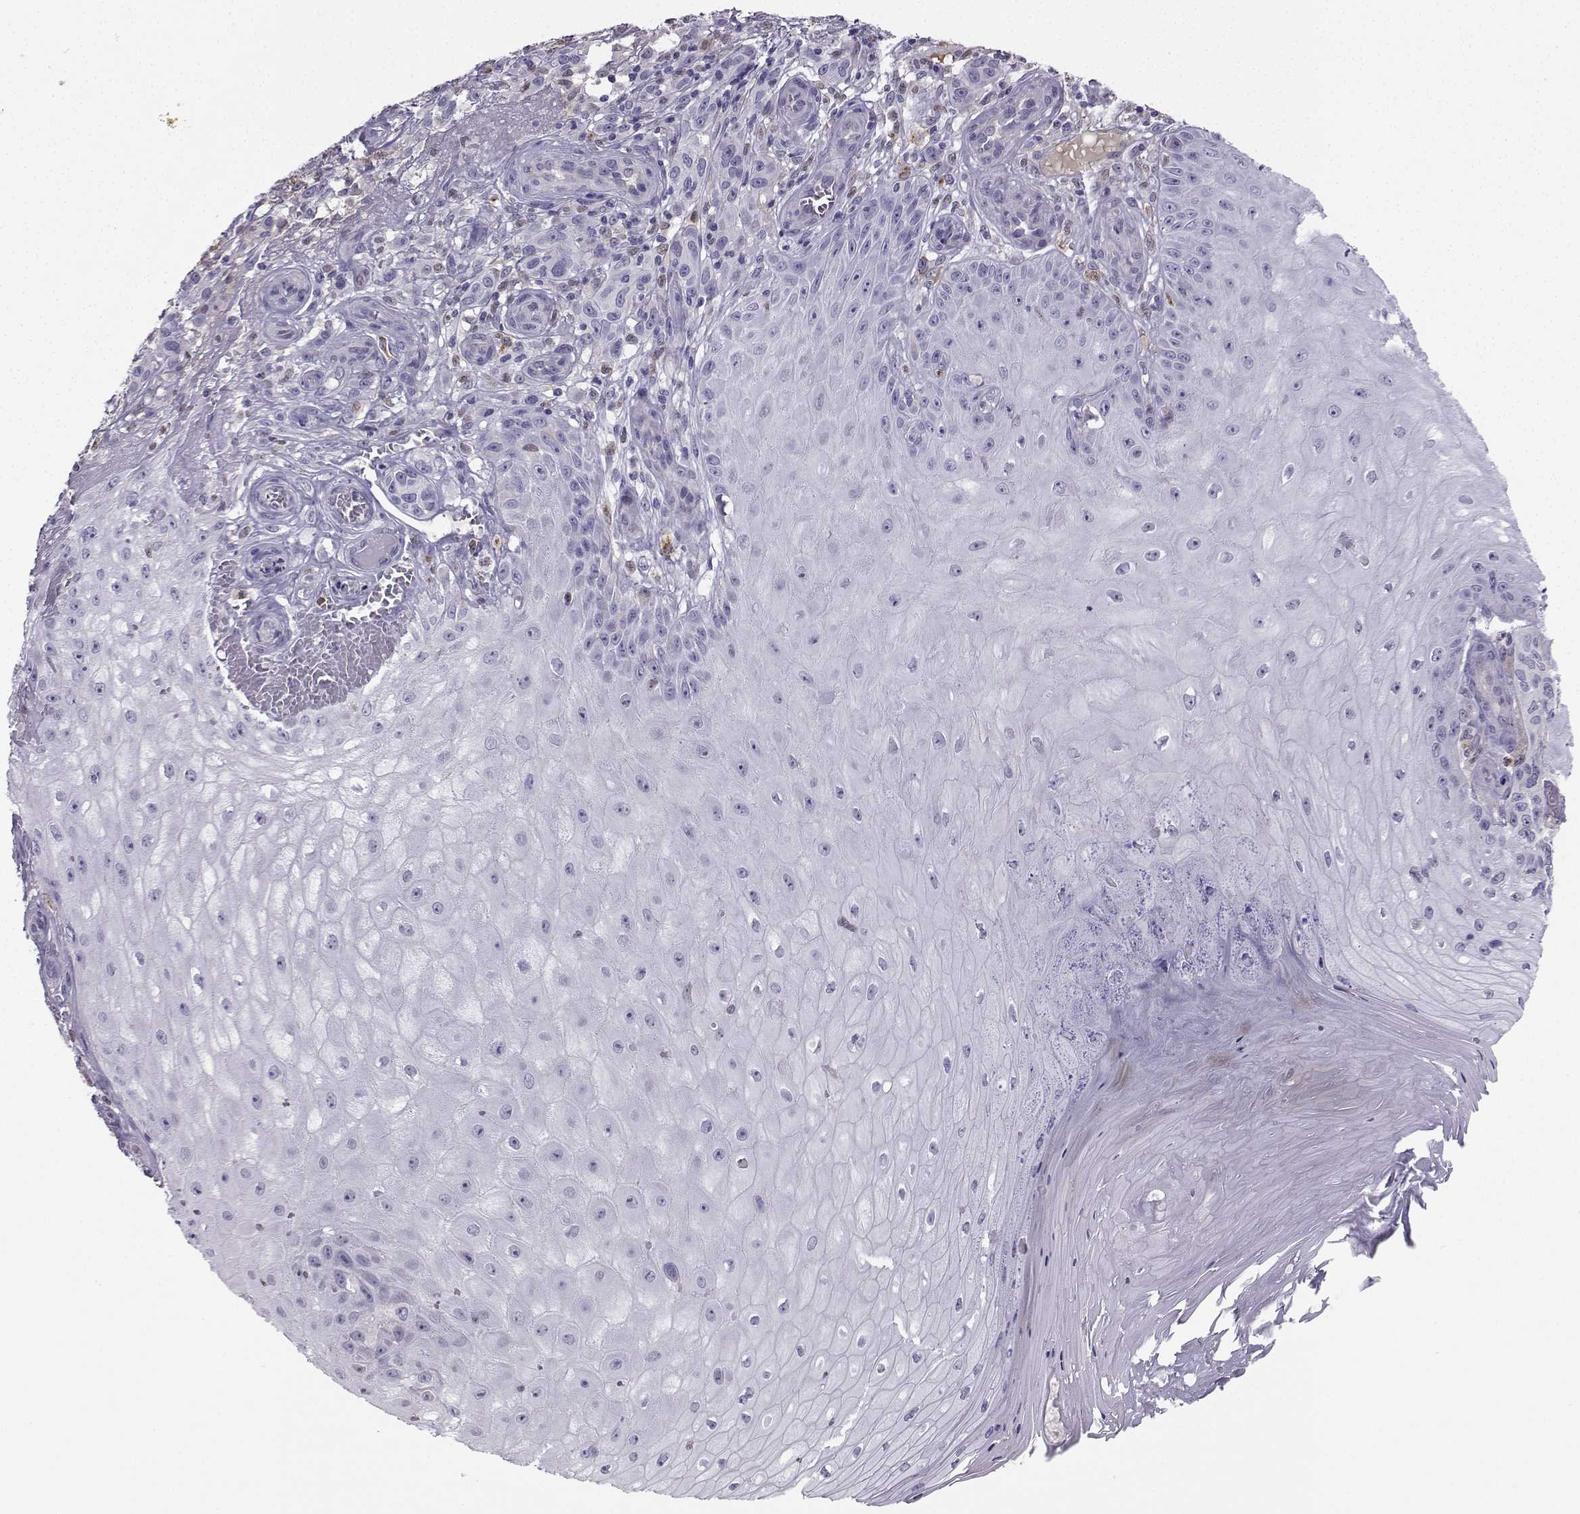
{"staining": {"intensity": "negative", "quantity": "none", "location": "none"}, "tissue": "melanoma", "cell_type": "Tumor cells", "image_type": "cancer", "snomed": [{"axis": "morphology", "description": "Malignant melanoma, NOS"}, {"axis": "topography", "description": "Skin"}], "caption": "Tumor cells are negative for protein expression in human malignant melanoma.", "gene": "DCLK3", "patient": {"sex": "female", "age": 53}}